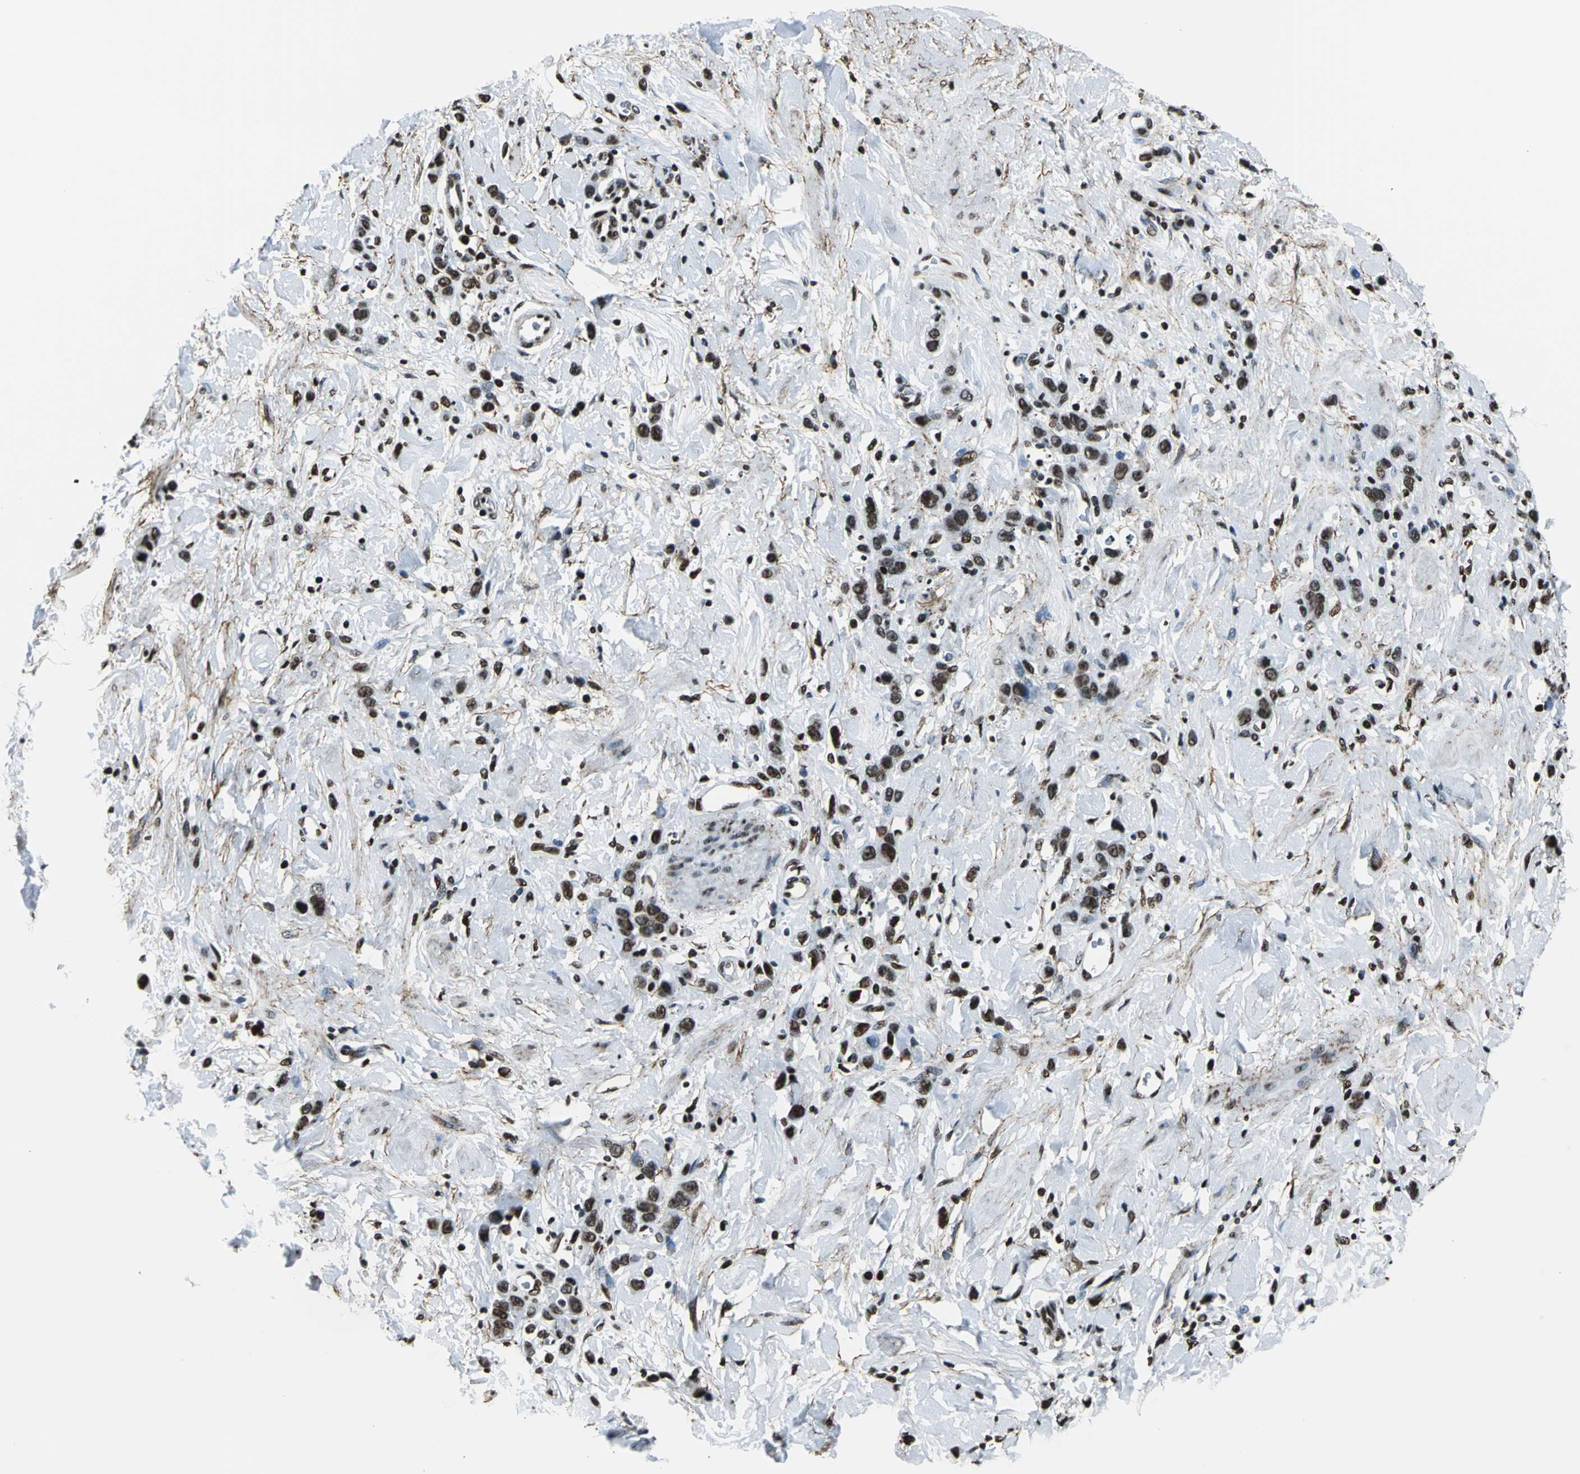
{"staining": {"intensity": "strong", "quantity": ">75%", "location": "nuclear"}, "tissue": "stomach cancer", "cell_type": "Tumor cells", "image_type": "cancer", "snomed": [{"axis": "morphology", "description": "Normal tissue, NOS"}, {"axis": "morphology", "description": "Adenocarcinoma, NOS"}, {"axis": "topography", "description": "Stomach"}], "caption": "A brown stain shows strong nuclear expression of a protein in human stomach adenocarcinoma tumor cells. (Stains: DAB (3,3'-diaminobenzidine) in brown, nuclei in blue, Microscopy: brightfield microscopy at high magnification).", "gene": "APEX1", "patient": {"sex": "male", "age": 82}}